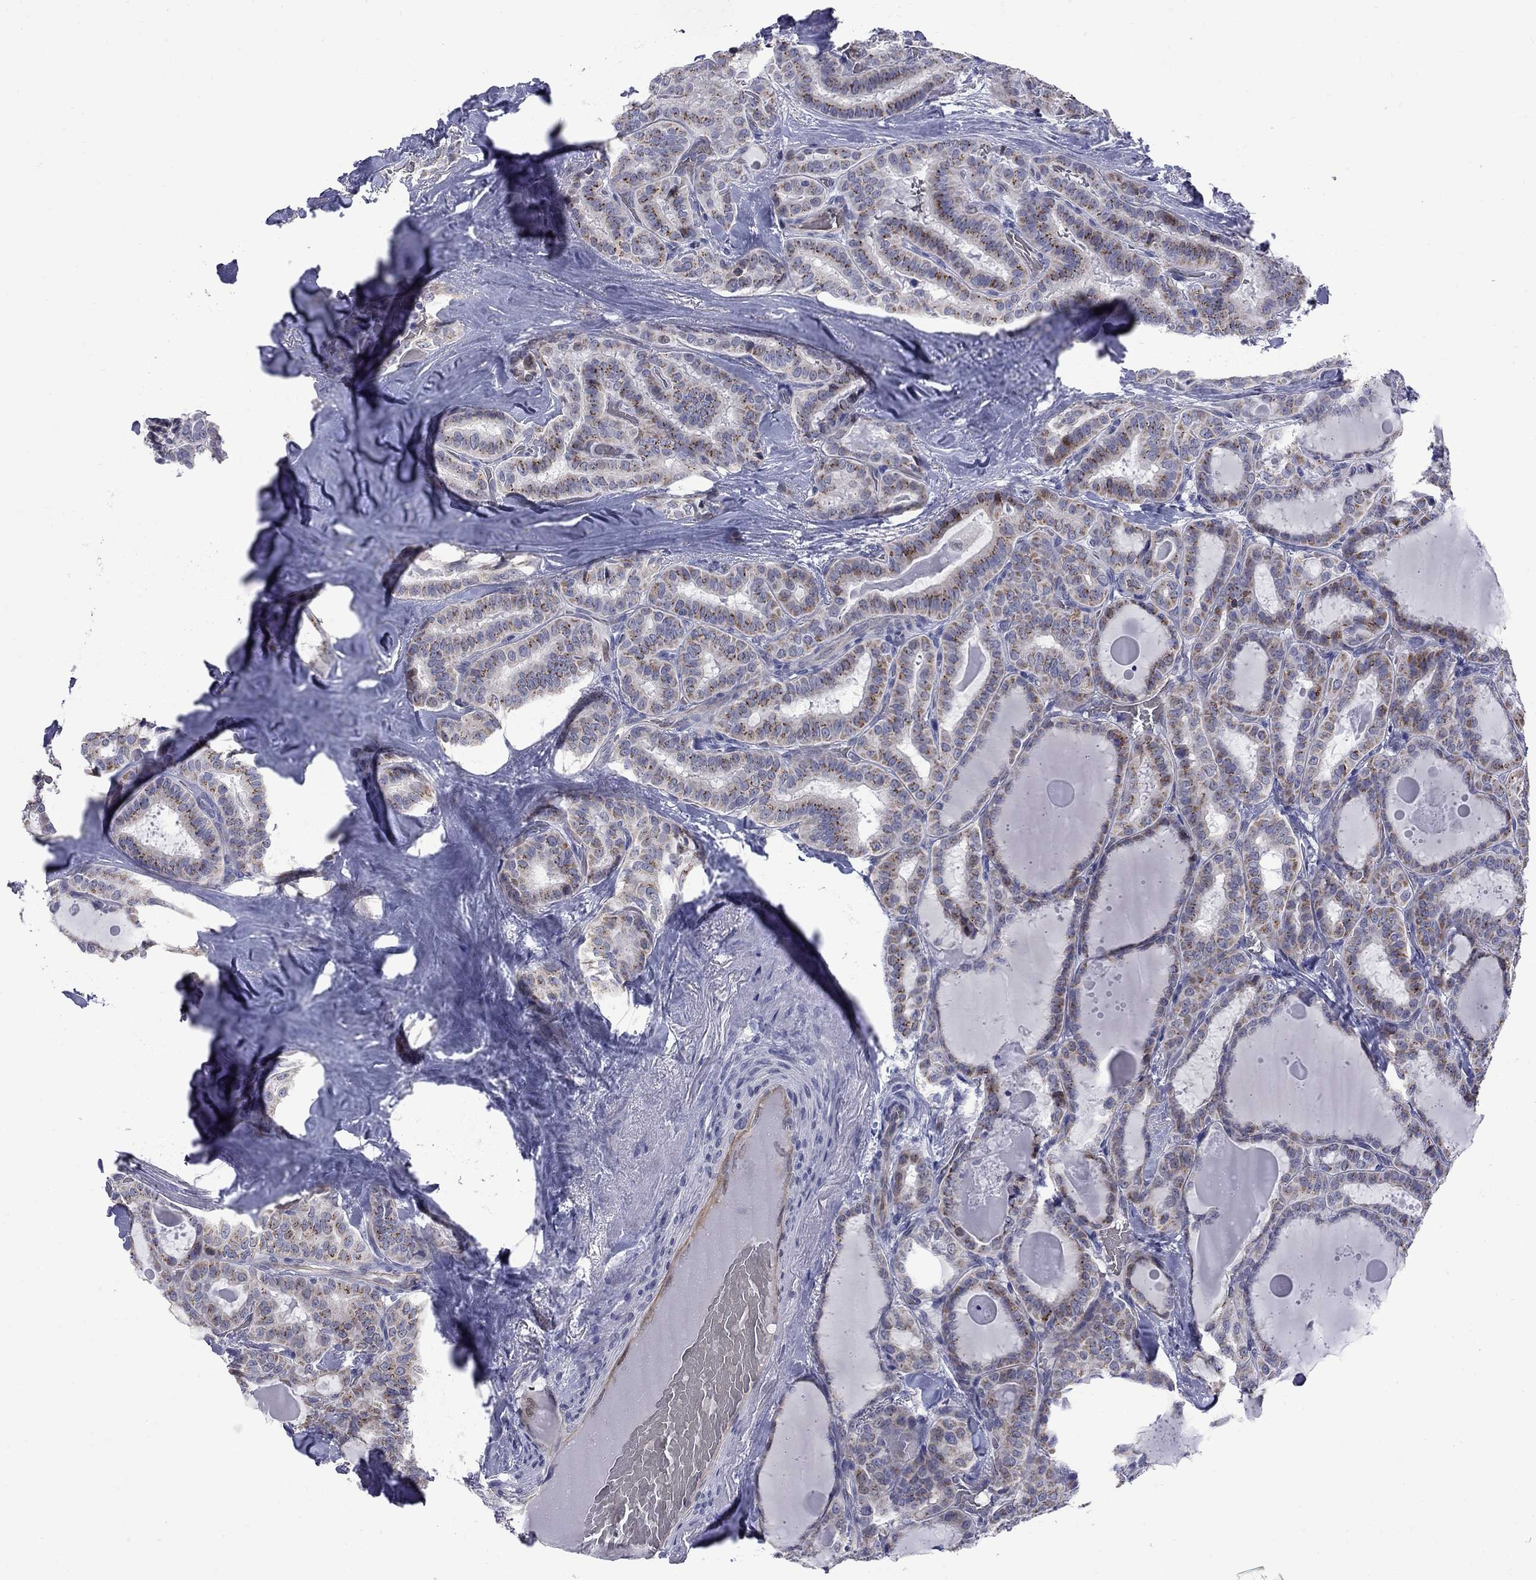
{"staining": {"intensity": "moderate", "quantity": ">75%", "location": "cytoplasmic/membranous"}, "tissue": "thyroid cancer", "cell_type": "Tumor cells", "image_type": "cancer", "snomed": [{"axis": "morphology", "description": "Papillary adenocarcinoma, NOS"}, {"axis": "topography", "description": "Thyroid gland"}], "caption": "Immunohistochemical staining of human papillary adenocarcinoma (thyroid) reveals moderate cytoplasmic/membranous protein expression in approximately >75% of tumor cells.", "gene": "HTR4", "patient": {"sex": "female", "age": 39}}